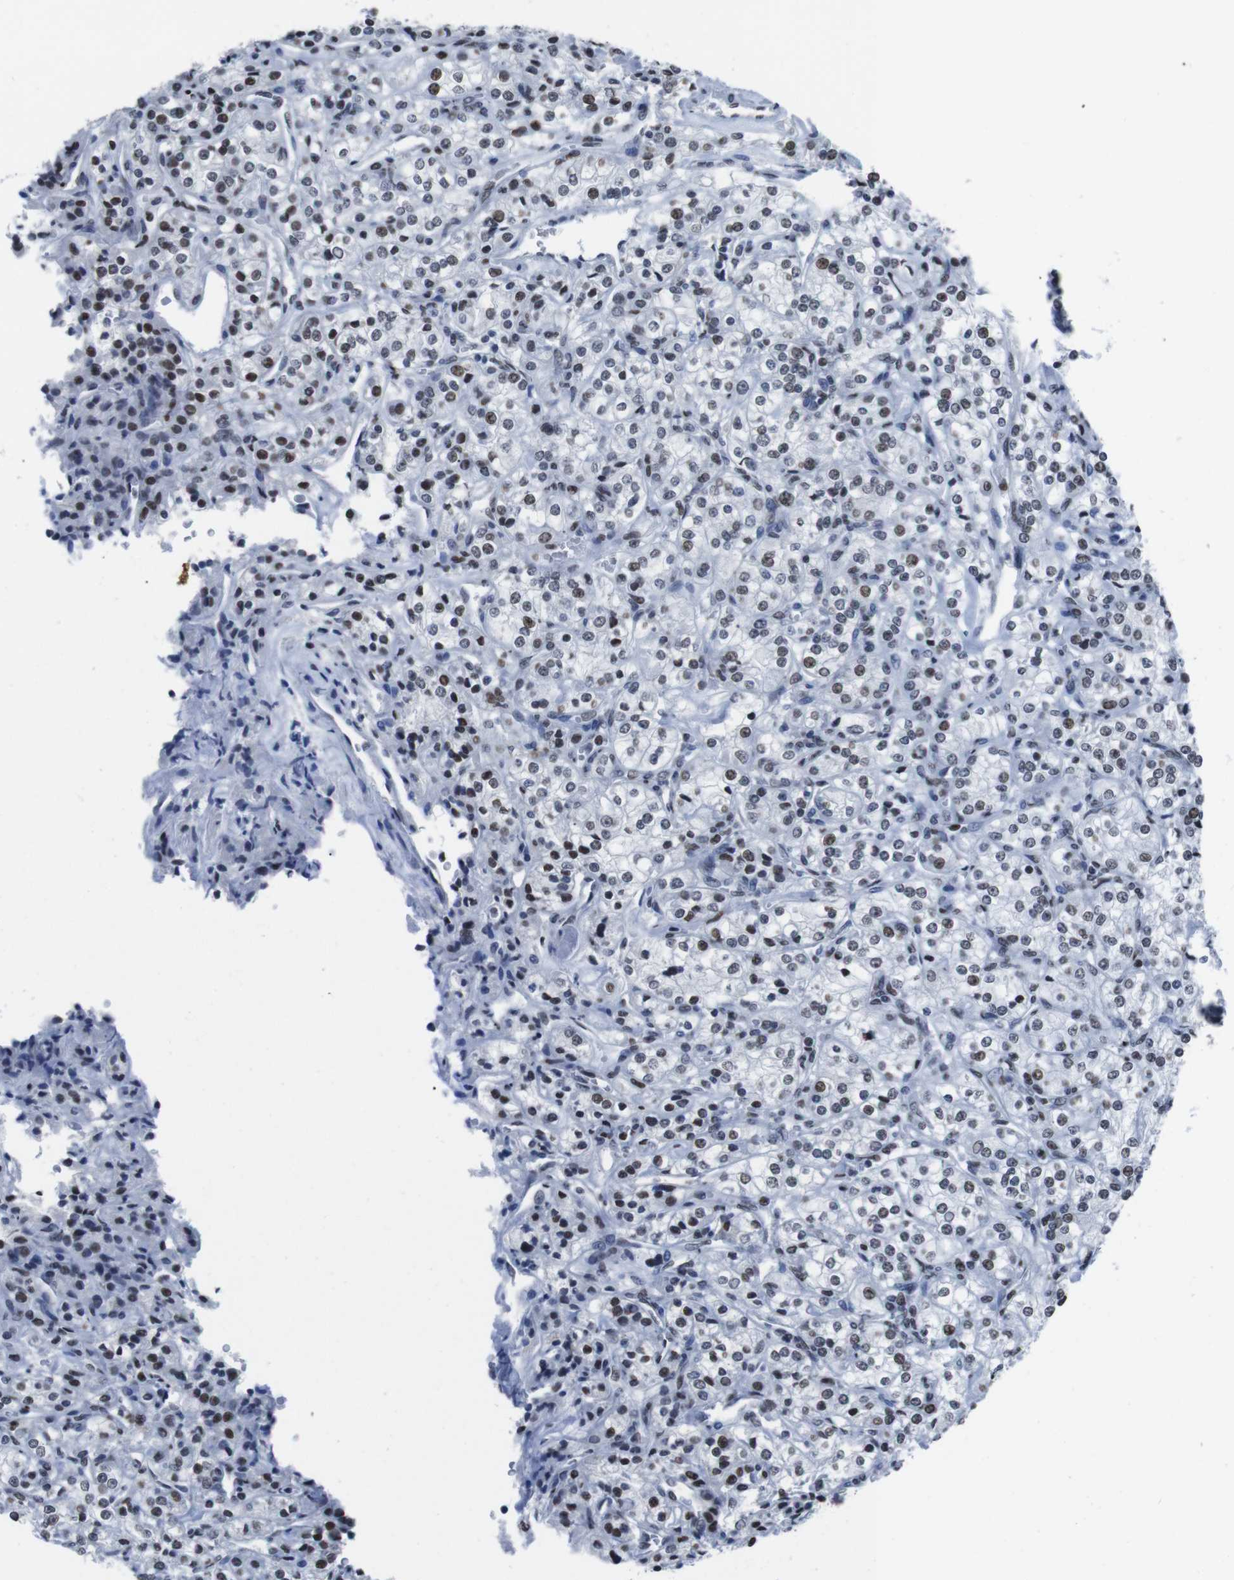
{"staining": {"intensity": "weak", "quantity": "25%-75%", "location": "nuclear"}, "tissue": "renal cancer", "cell_type": "Tumor cells", "image_type": "cancer", "snomed": [{"axis": "morphology", "description": "Adenocarcinoma, NOS"}, {"axis": "topography", "description": "Kidney"}], "caption": "The immunohistochemical stain shows weak nuclear staining in tumor cells of adenocarcinoma (renal) tissue.", "gene": "PIP4P2", "patient": {"sex": "male", "age": 77}}